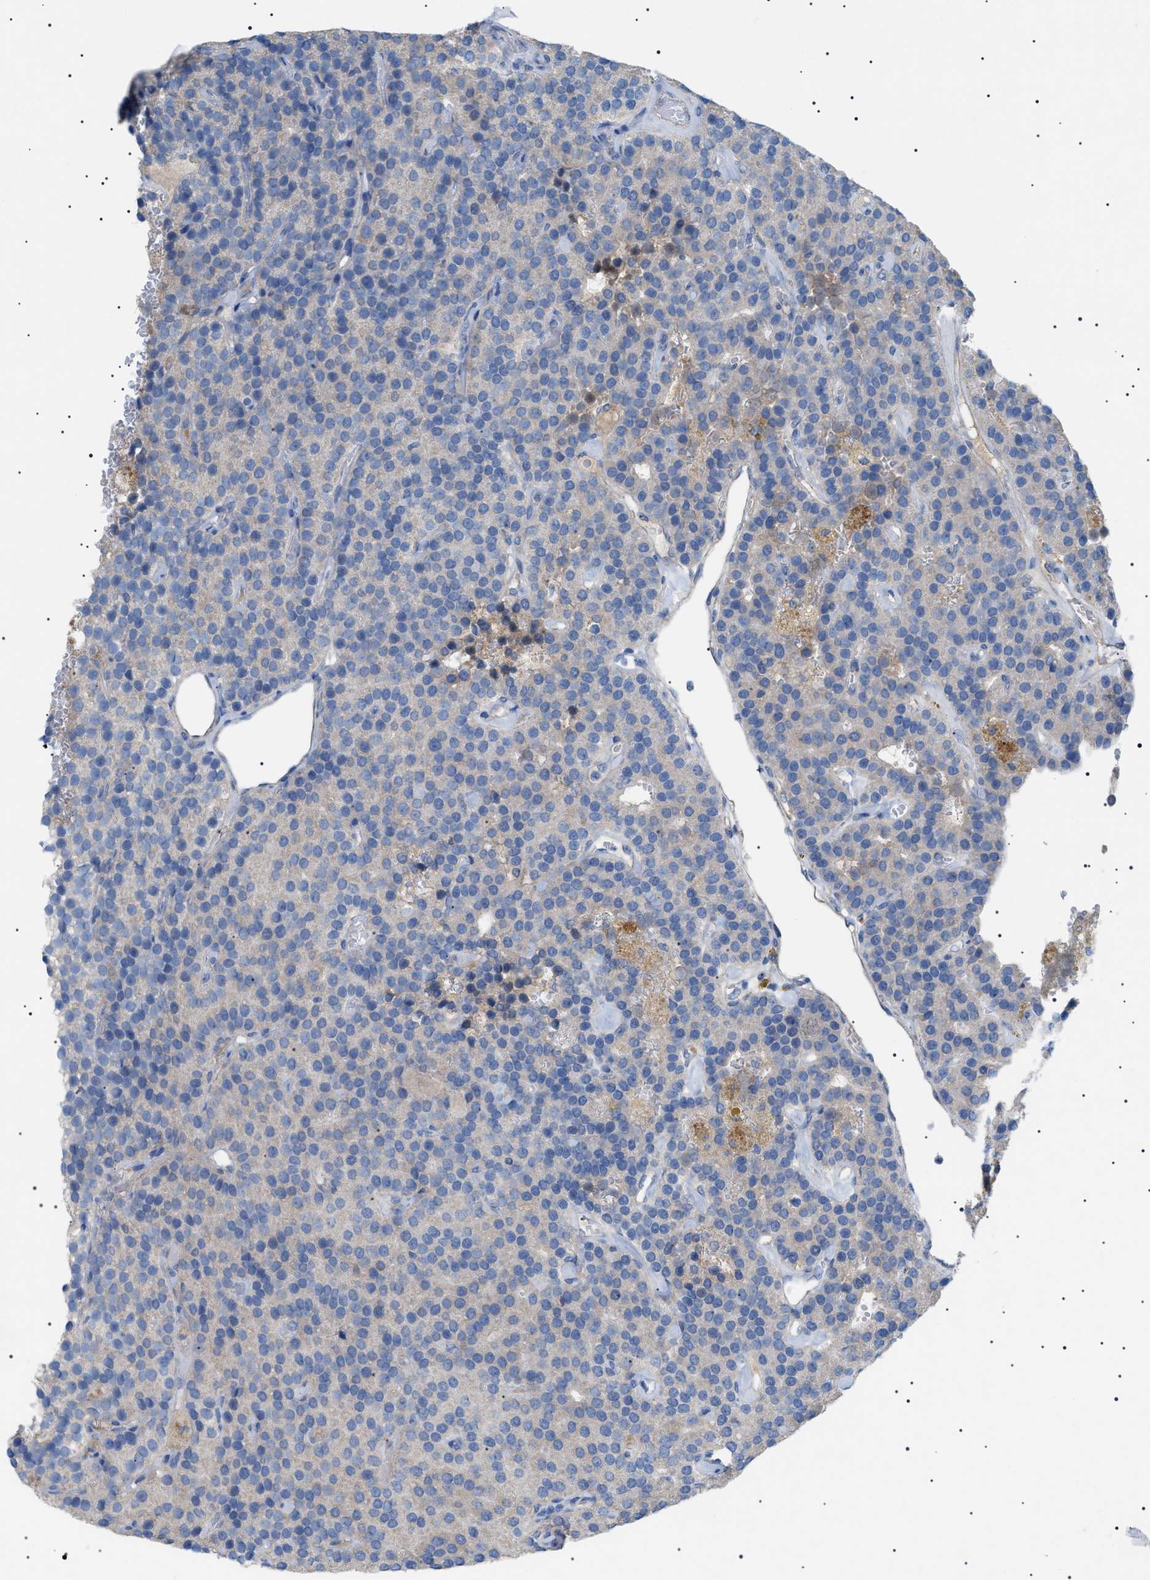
{"staining": {"intensity": "weak", "quantity": "<25%", "location": "cytoplasmic/membranous"}, "tissue": "parathyroid gland", "cell_type": "Glandular cells", "image_type": "normal", "snomed": [{"axis": "morphology", "description": "Normal tissue, NOS"}, {"axis": "morphology", "description": "Adenoma, NOS"}, {"axis": "topography", "description": "Parathyroid gland"}], "caption": "Immunohistochemical staining of benign parathyroid gland displays no significant staining in glandular cells. (Stains: DAB (3,3'-diaminobenzidine) immunohistochemistry (IHC) with hematoxylin counter stain, Microscopy: brightfield microscopy at high magnification).", "gene": "ADAMTS1", "patient": {"sex": "female", "age": 86}}